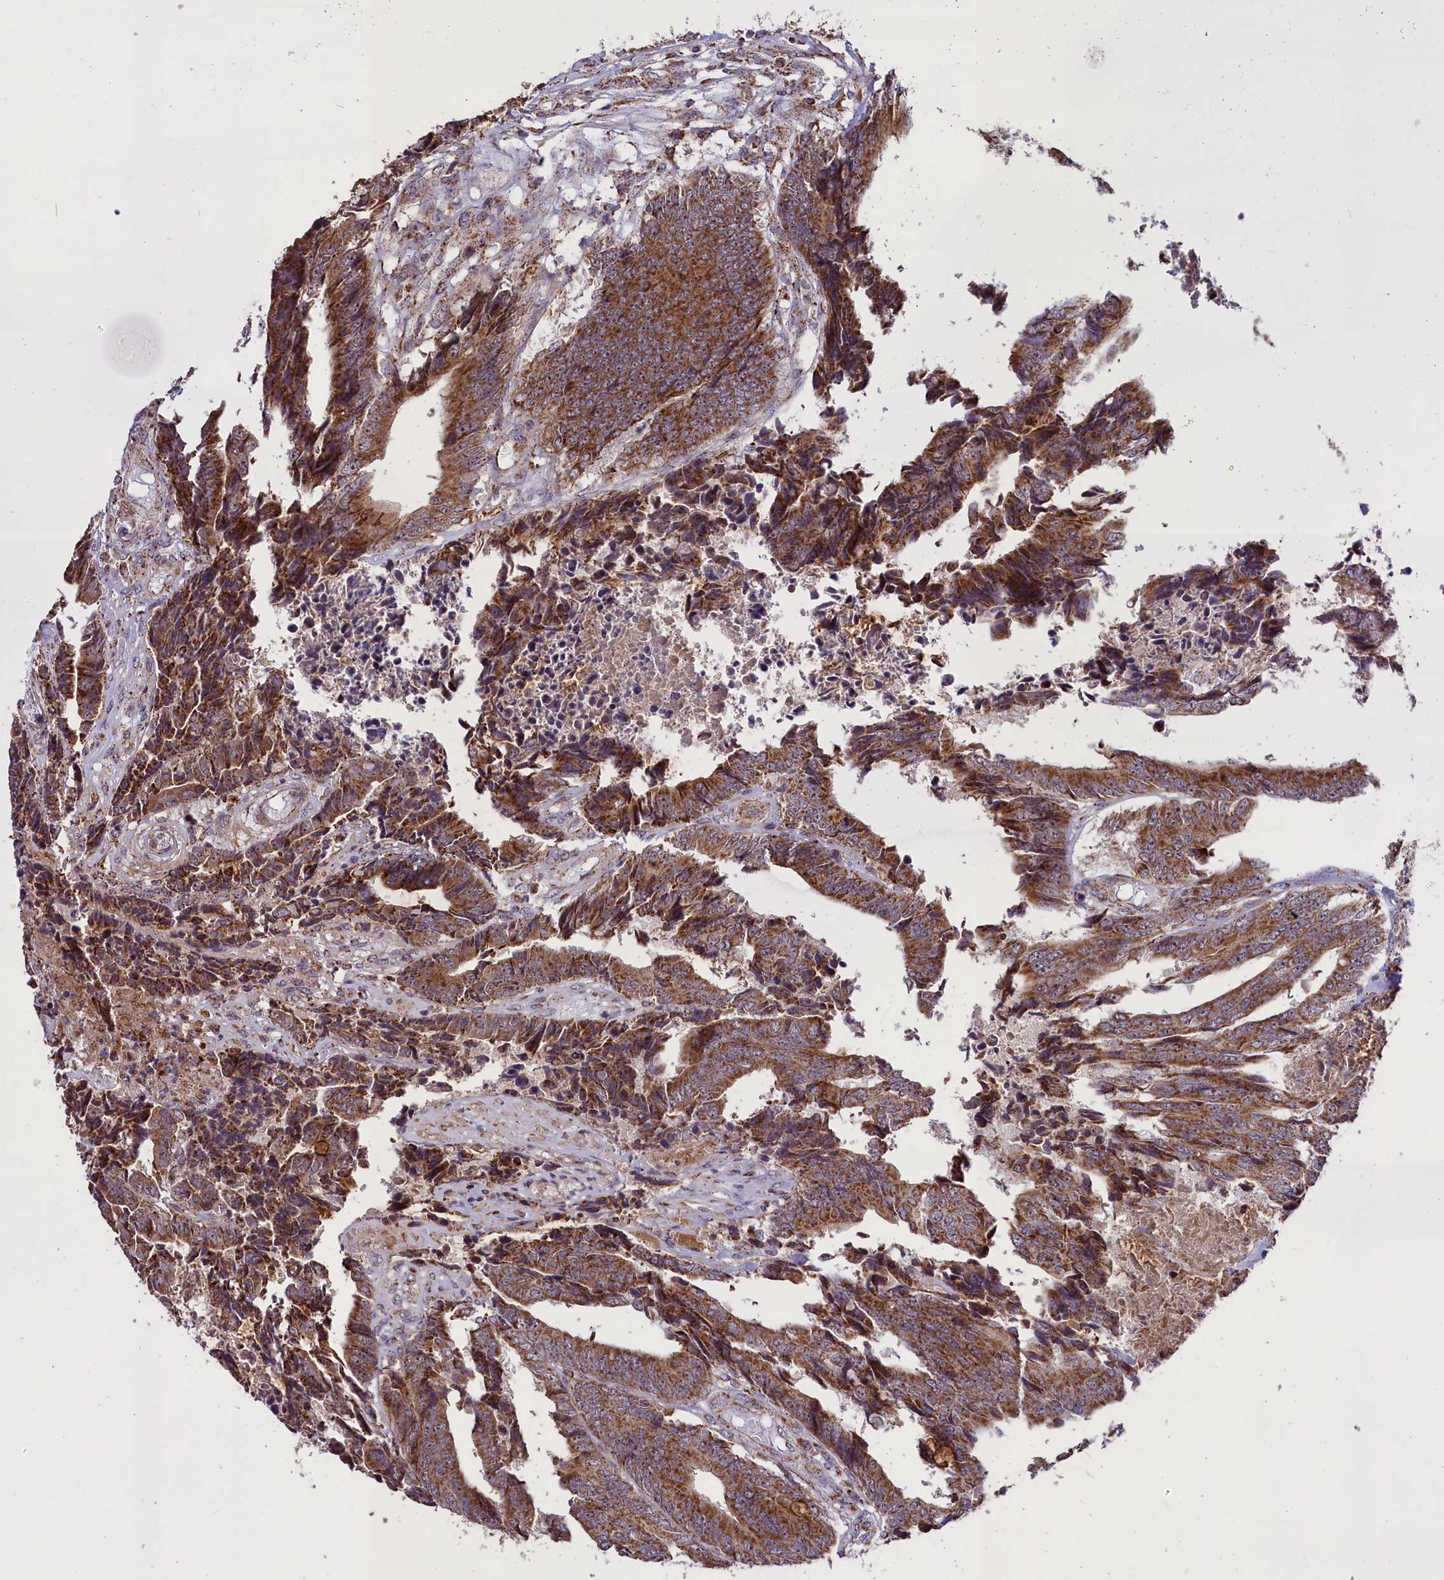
{"staining": {"intensity": "strong", "quantity": ">75%", "location": "cytoplasmic/membranous"}, "tissue": "colorectal cancer", "cell_type": "Tumor cells", "image_type": "cancer", "snomed": [{"axis": "morphology", "description": "Adenocarcinoma, NOS"}, {"axis": "topography", "description": "Rectum"}], "caption": "Immunohistochemical staining of human colorectal cancer displays high levels of strong cytoplasmic/membranous protein expression in about >75% of tumor cells.", "gene": "GLRX5", "patient": {"sex": "male", "age": 84}}